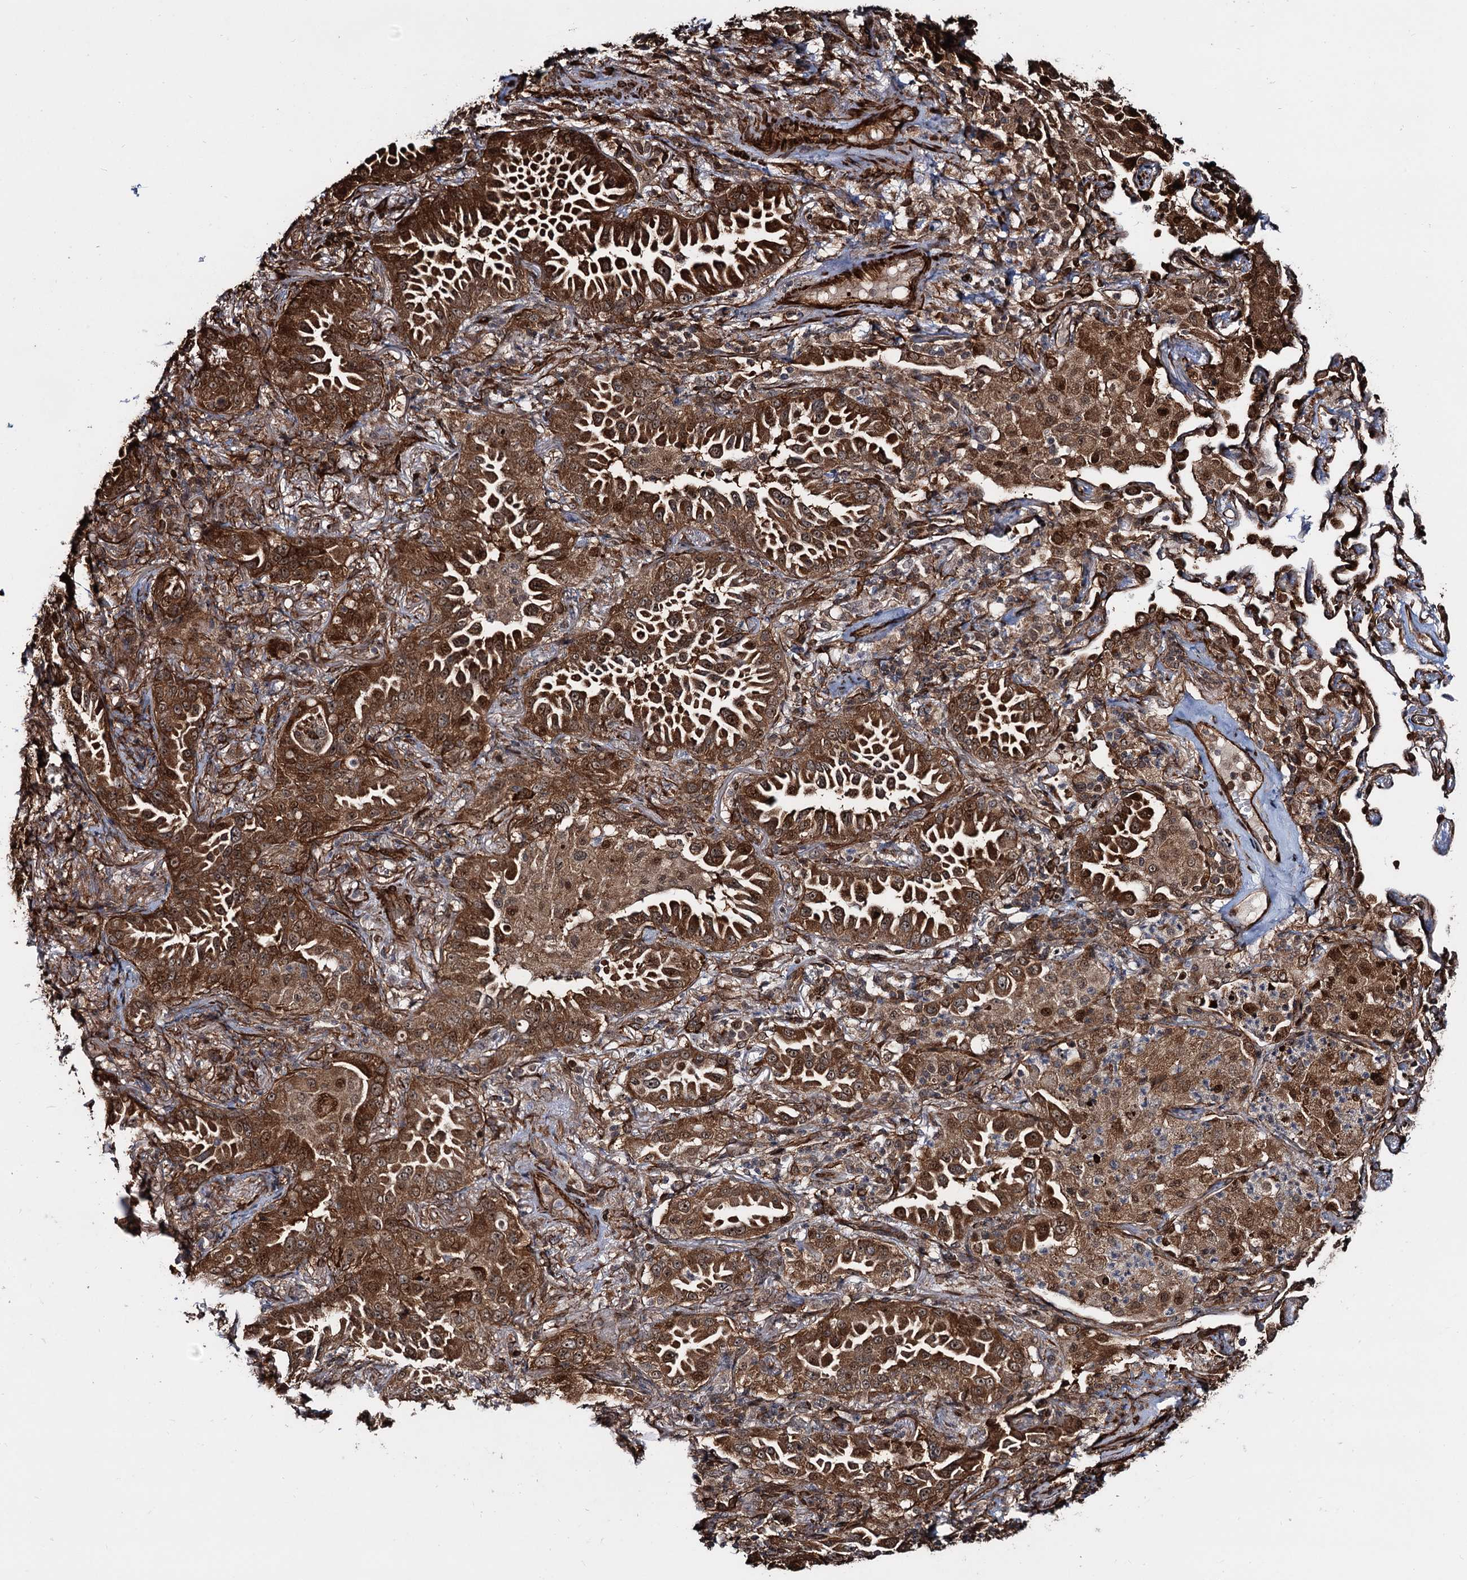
{"staining": {"intensity": "strong", "quantity": ">75%", "location": "cytoplasmic/membranous,nuclear"}, "tissue": "lung cancer", "cell_type": "Tumor cells", "image_type": "cancer", "snomed": [{"axis": "morphology", "description": "Adenocarcinoma, NOS"}, {"axis": "topography", "description": "Lung"}], "caption": "Human adenocarcinoma (lung) stained with a brown dye displays strong cytoplasmic/membranous and nuclear positive staining in approximately >75% of tumor cells.", "gene": "SNRNP25", "patient": {"sex": "female", "age": 69}}